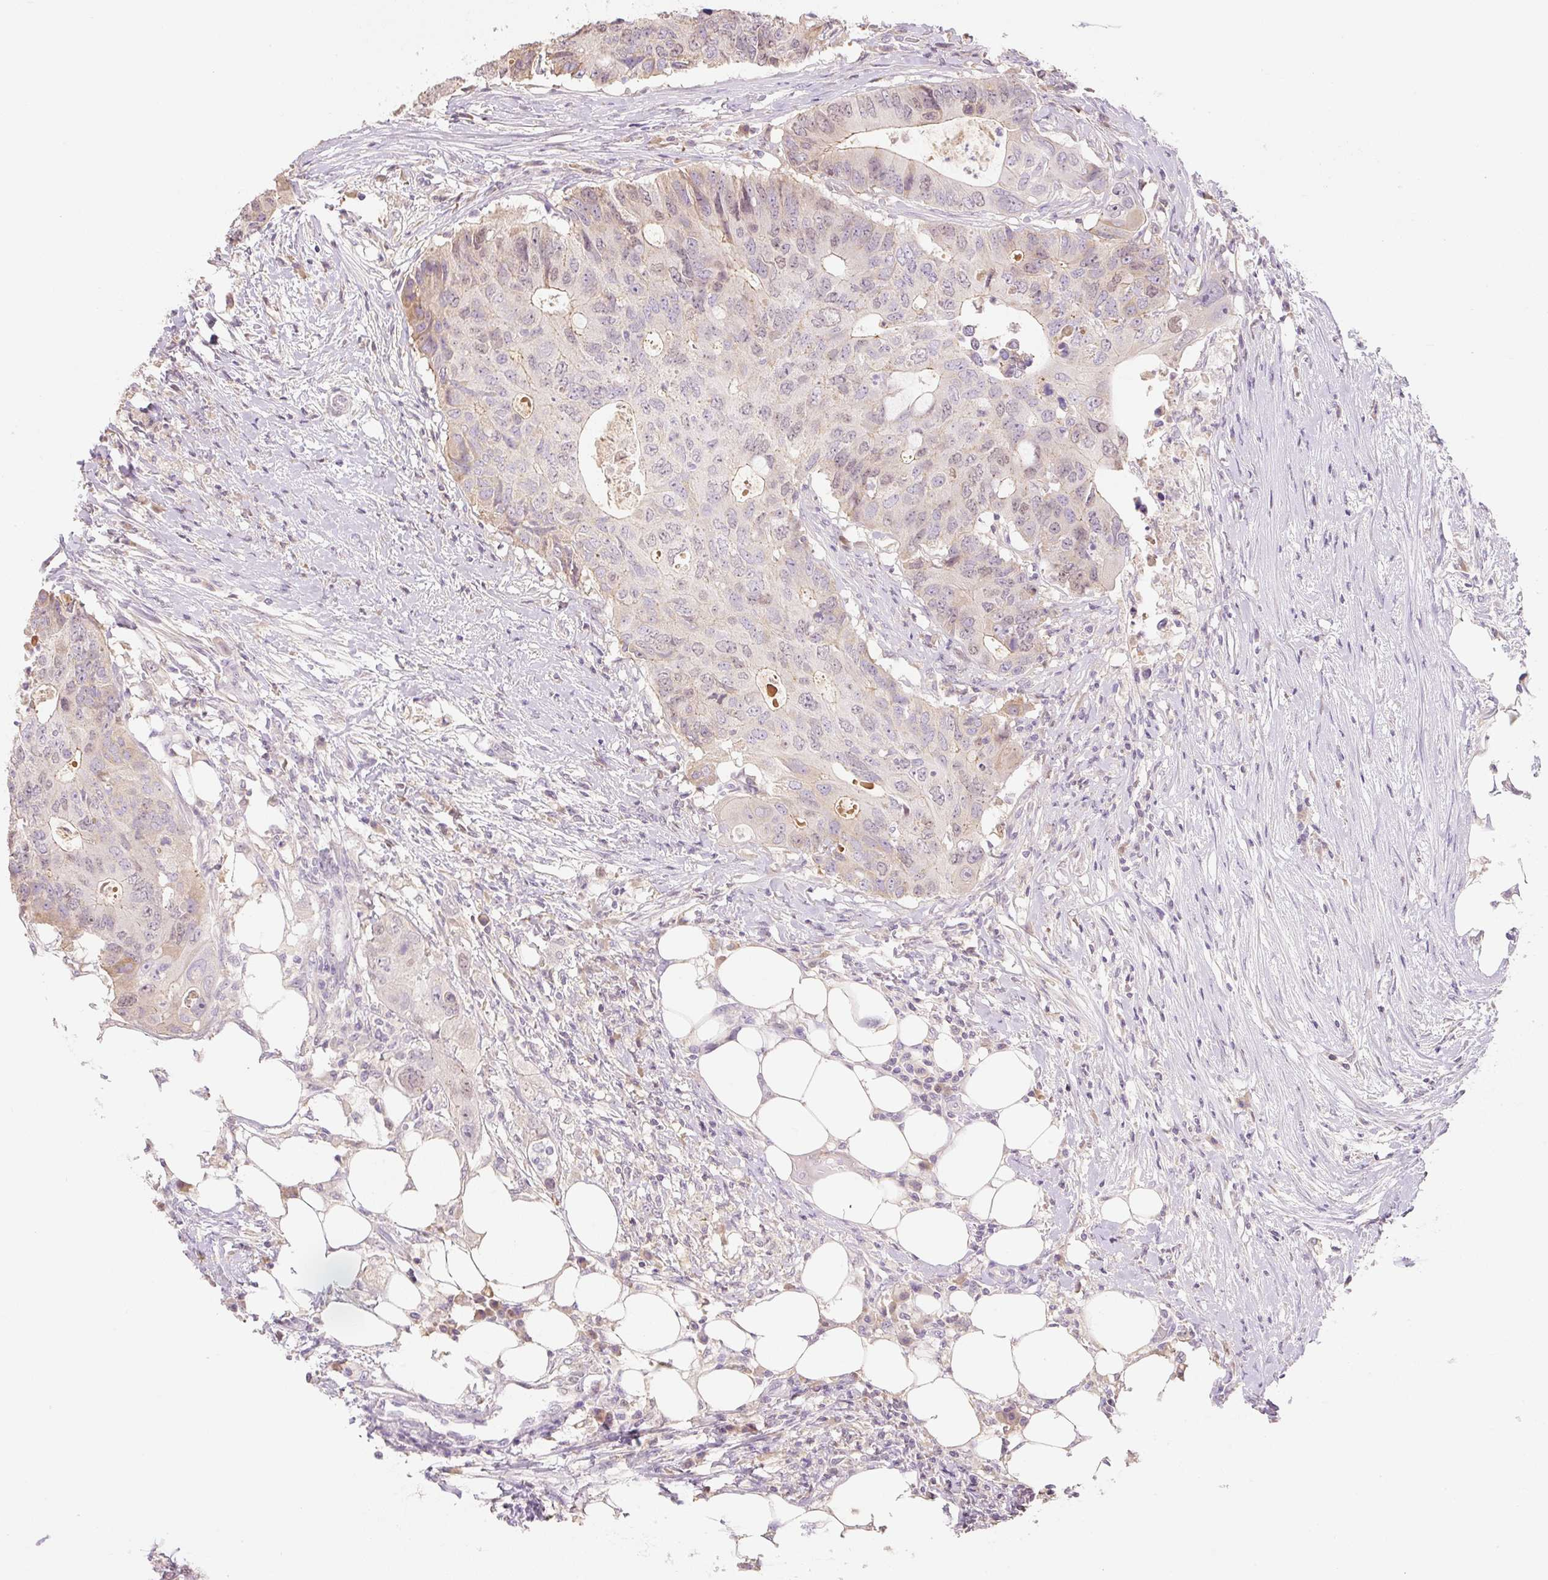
{"staining": {"intensity": "weak", "quantity": "<25%", "location": "cytoplasmic/membranous,nuclear"}, "tissue": "colorectal cancer", "cell_type": "Tumor cells", "image_type": "cancer", "snomed": [{"axis": "morphology", "description": "Adenocarcinoma, NOS"}, {"axis": "topography", "description": "Colon"}], "caption": "Immunohistochemistry photomicrograph of human colorectal cancer stained for a protein (brown), which exhibits no expression in tumor cells.", "gene": "MIA2", "patient": {"sex": "male", "age": 71}}